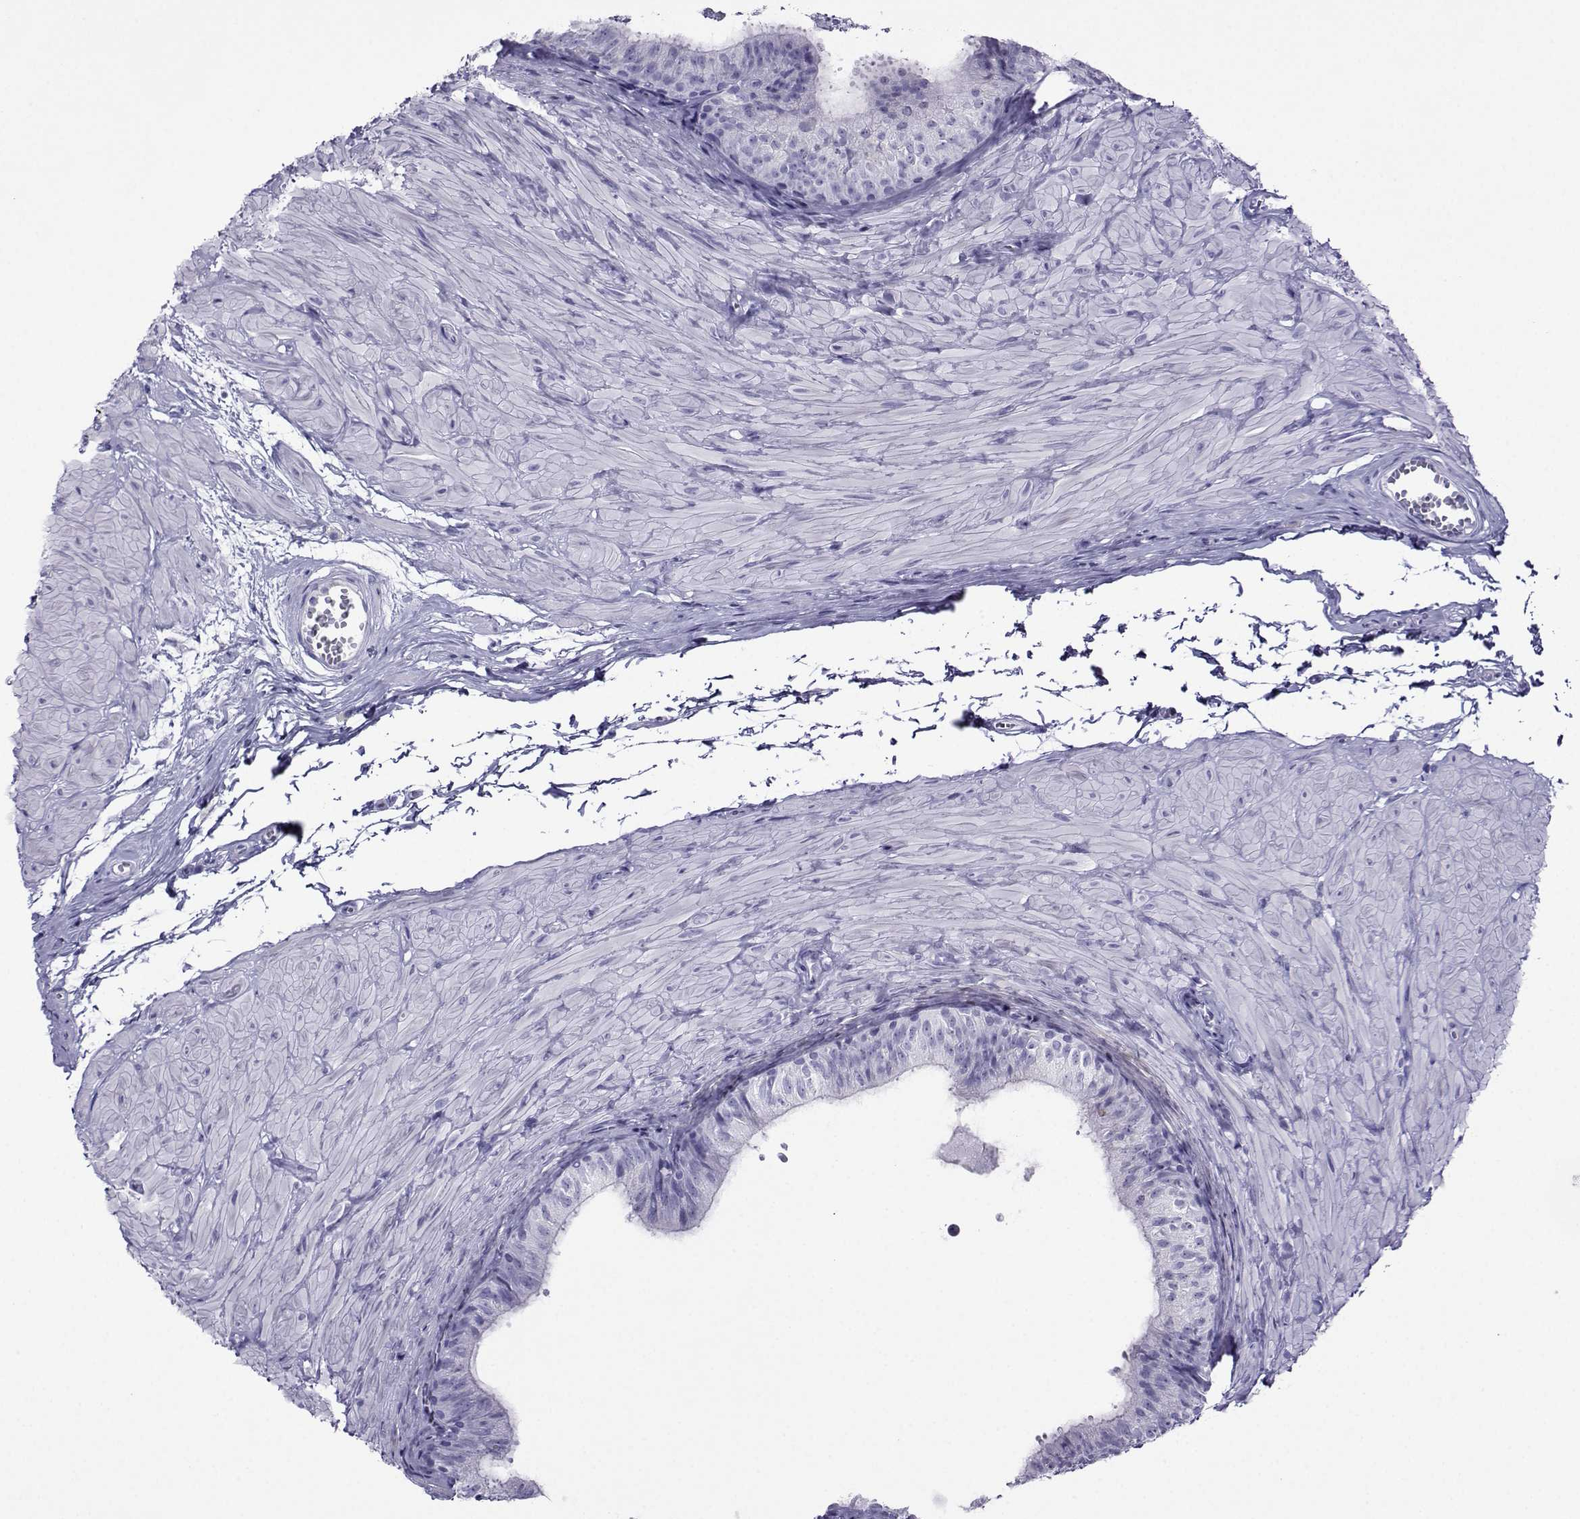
{"staining": {"intensity": "negative", "quantity": "none", "location": "none"}, "tissue": "epididymis", "cell_type": "Glandular cells", "image_type": "normal", "snomed": [{"axis": "morphology", "description": "Normal tissue, NOS"}, {"axis": "topography", "description": "Epididymis"}, {"axis": "topography", "description": "Vas deferens"}], "caption": "Immunohistochemistry (IHC) histopathology image of unremarkable epididymis: epididymis stained with DAB shows no significant protein expression in glandular cells.", "gene": "CRYBB1", "patient": {"sex": "male", "age": 23}}